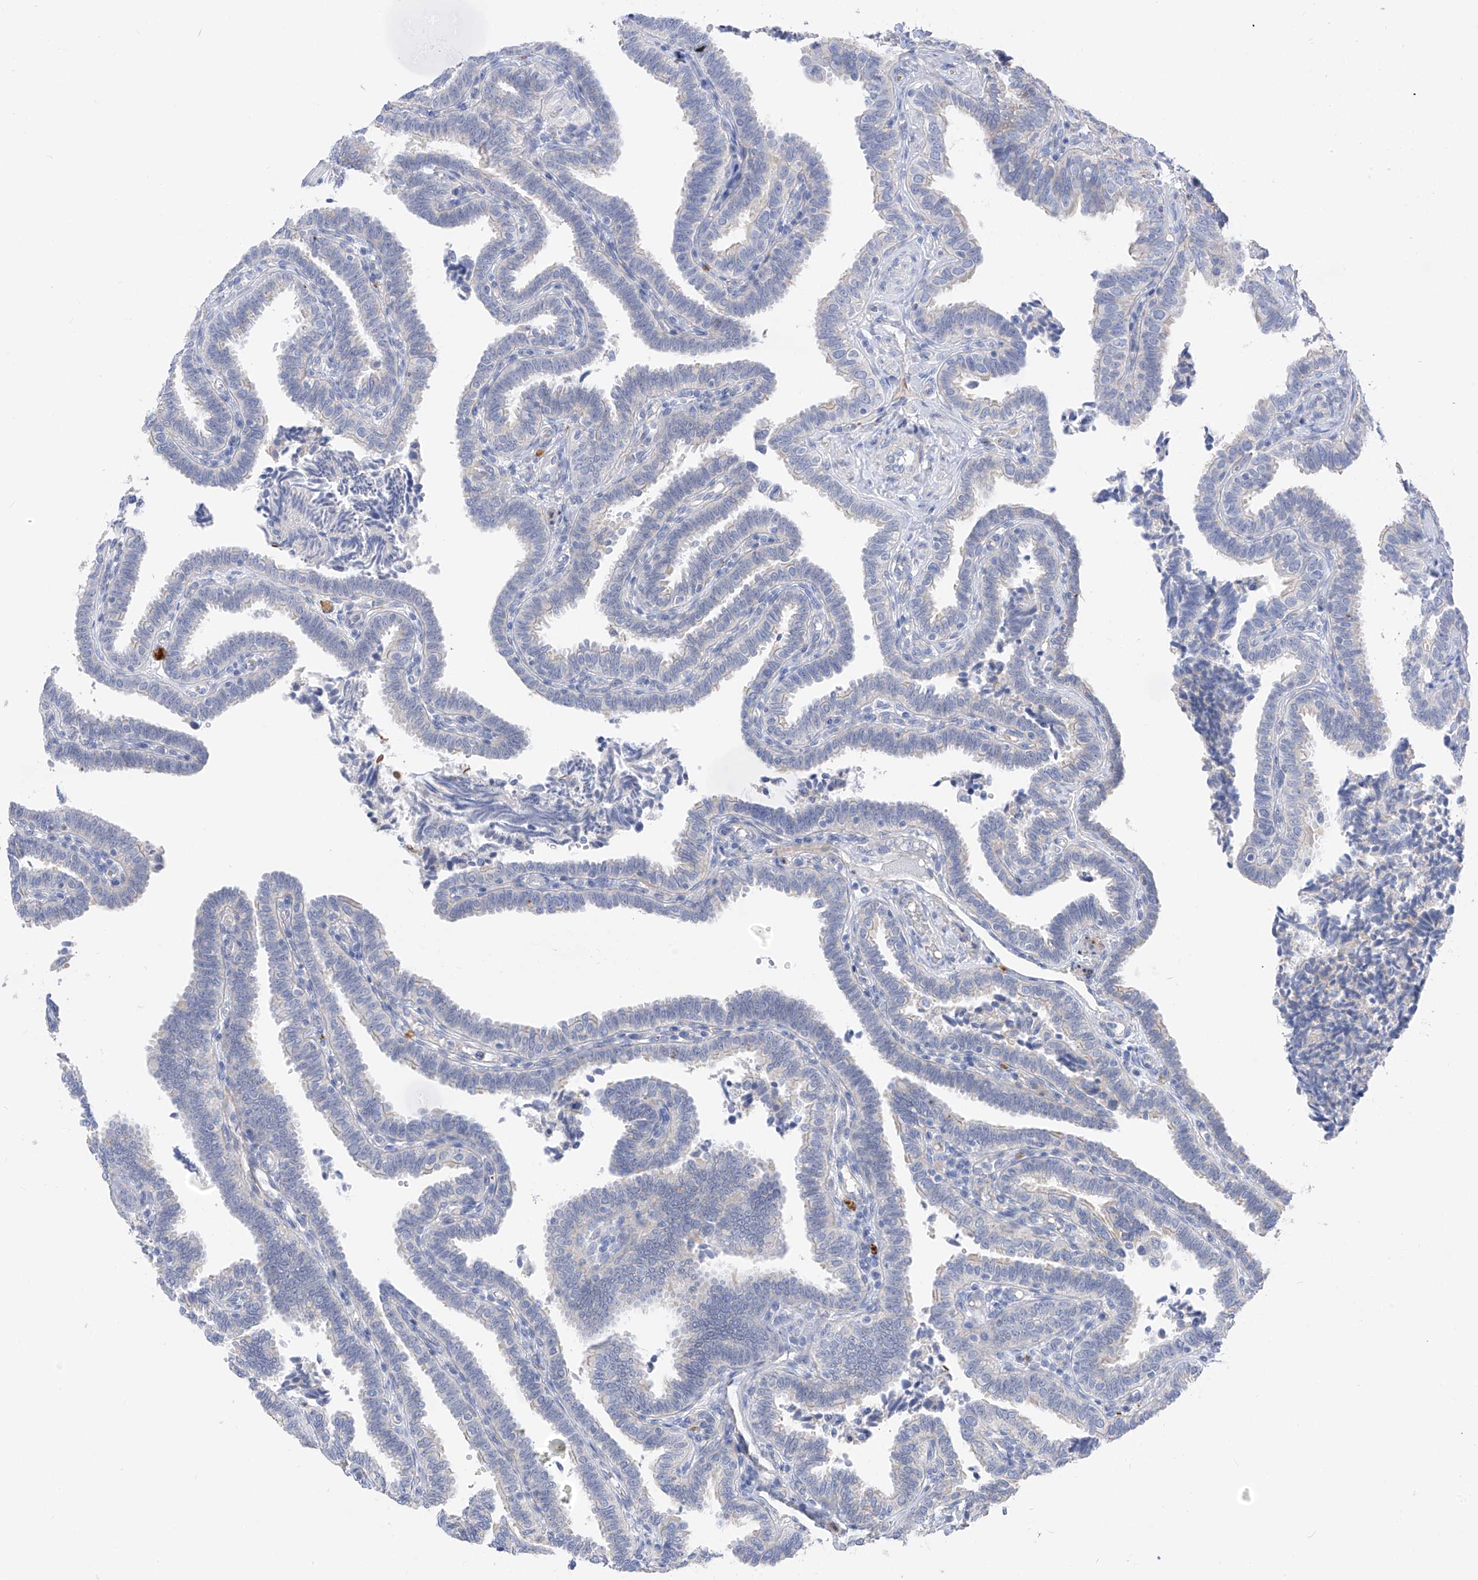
{"staining": {"intensity": "negative", "quantity": "none", "location": "none"}, "tissue": "fallopian tube", "cell_type": "Glandular cells", "image_type": "normal", "snomed": [{"axis": "morphology", "description": "Normal tissue, NOS"}, {"axis": "topography", "description": "Fallopian tube"}], "caption": "DAB immunohistochemical staining of normal human fallopian tube shows no significant staining in glandular cells. (Brightfield microscopy of DAB IHC at high magnification).", "gene": "ITGA9", "patient": {"sex": "female", "age": 39}}